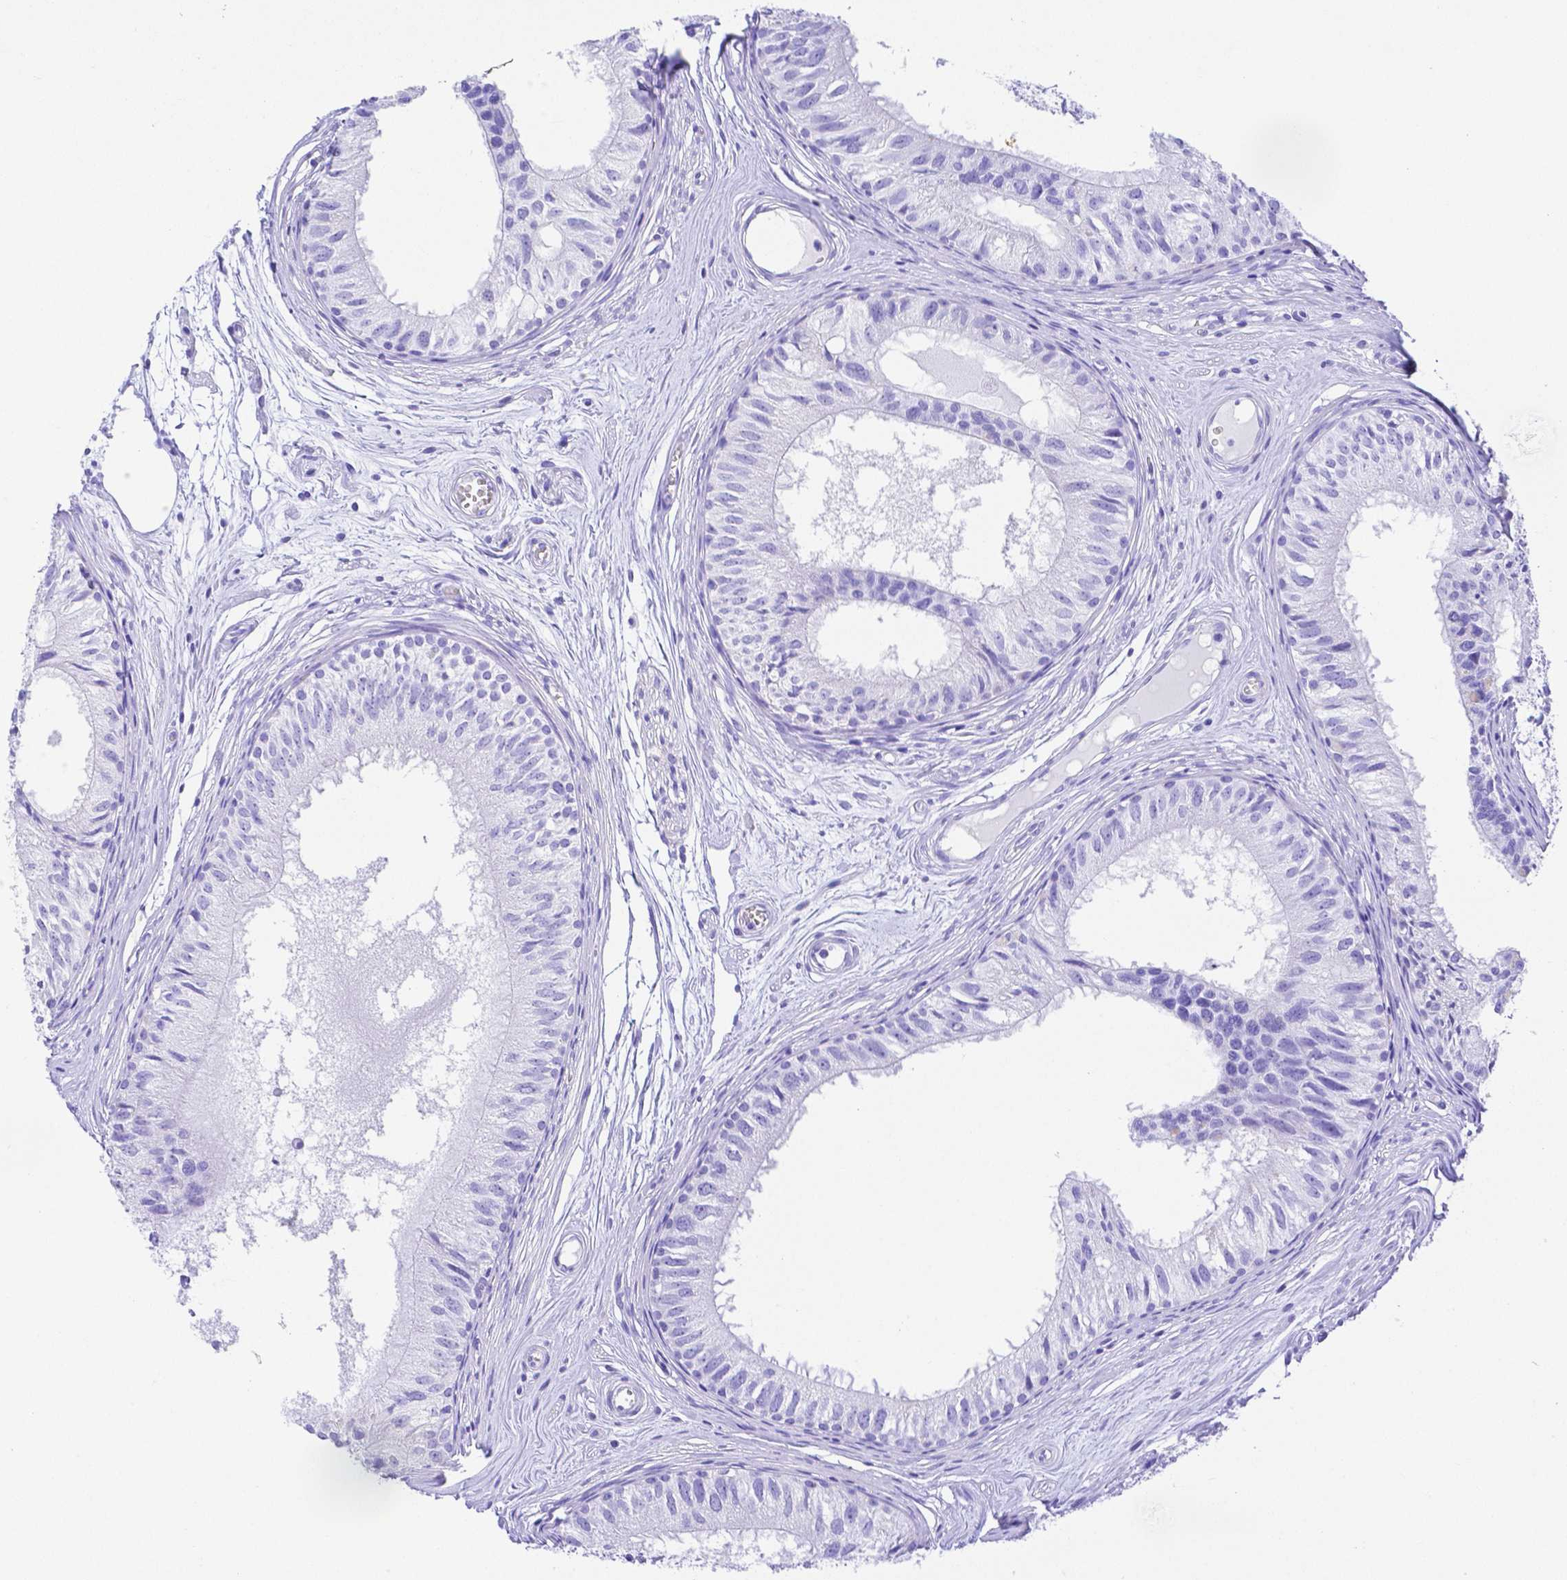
{"staining": {"intensity": "negative", "quantity": "none", "location": "none"}, "tissue": "epididymis", "cell_type": "Glandular cells", "image_type": "normal", "snomed": [{"axis": "morphology", "description": "Normal tissue, NOS"}, {"axis": "topography", "description": "Epididymis"}], "caption": "Immunohistochemical staining of unremarkable human epididymis exhibits no significant staining in glandular cells. (Stains: DAB (3,3'-diaminobenzidine) immunohistochemistry (IHC) with hematoxylin counter stain, Microscopy: brightfield microscopy at high magnification).", "gene": "SMR3A", "patient": {"sex": "male", "age": 25}}